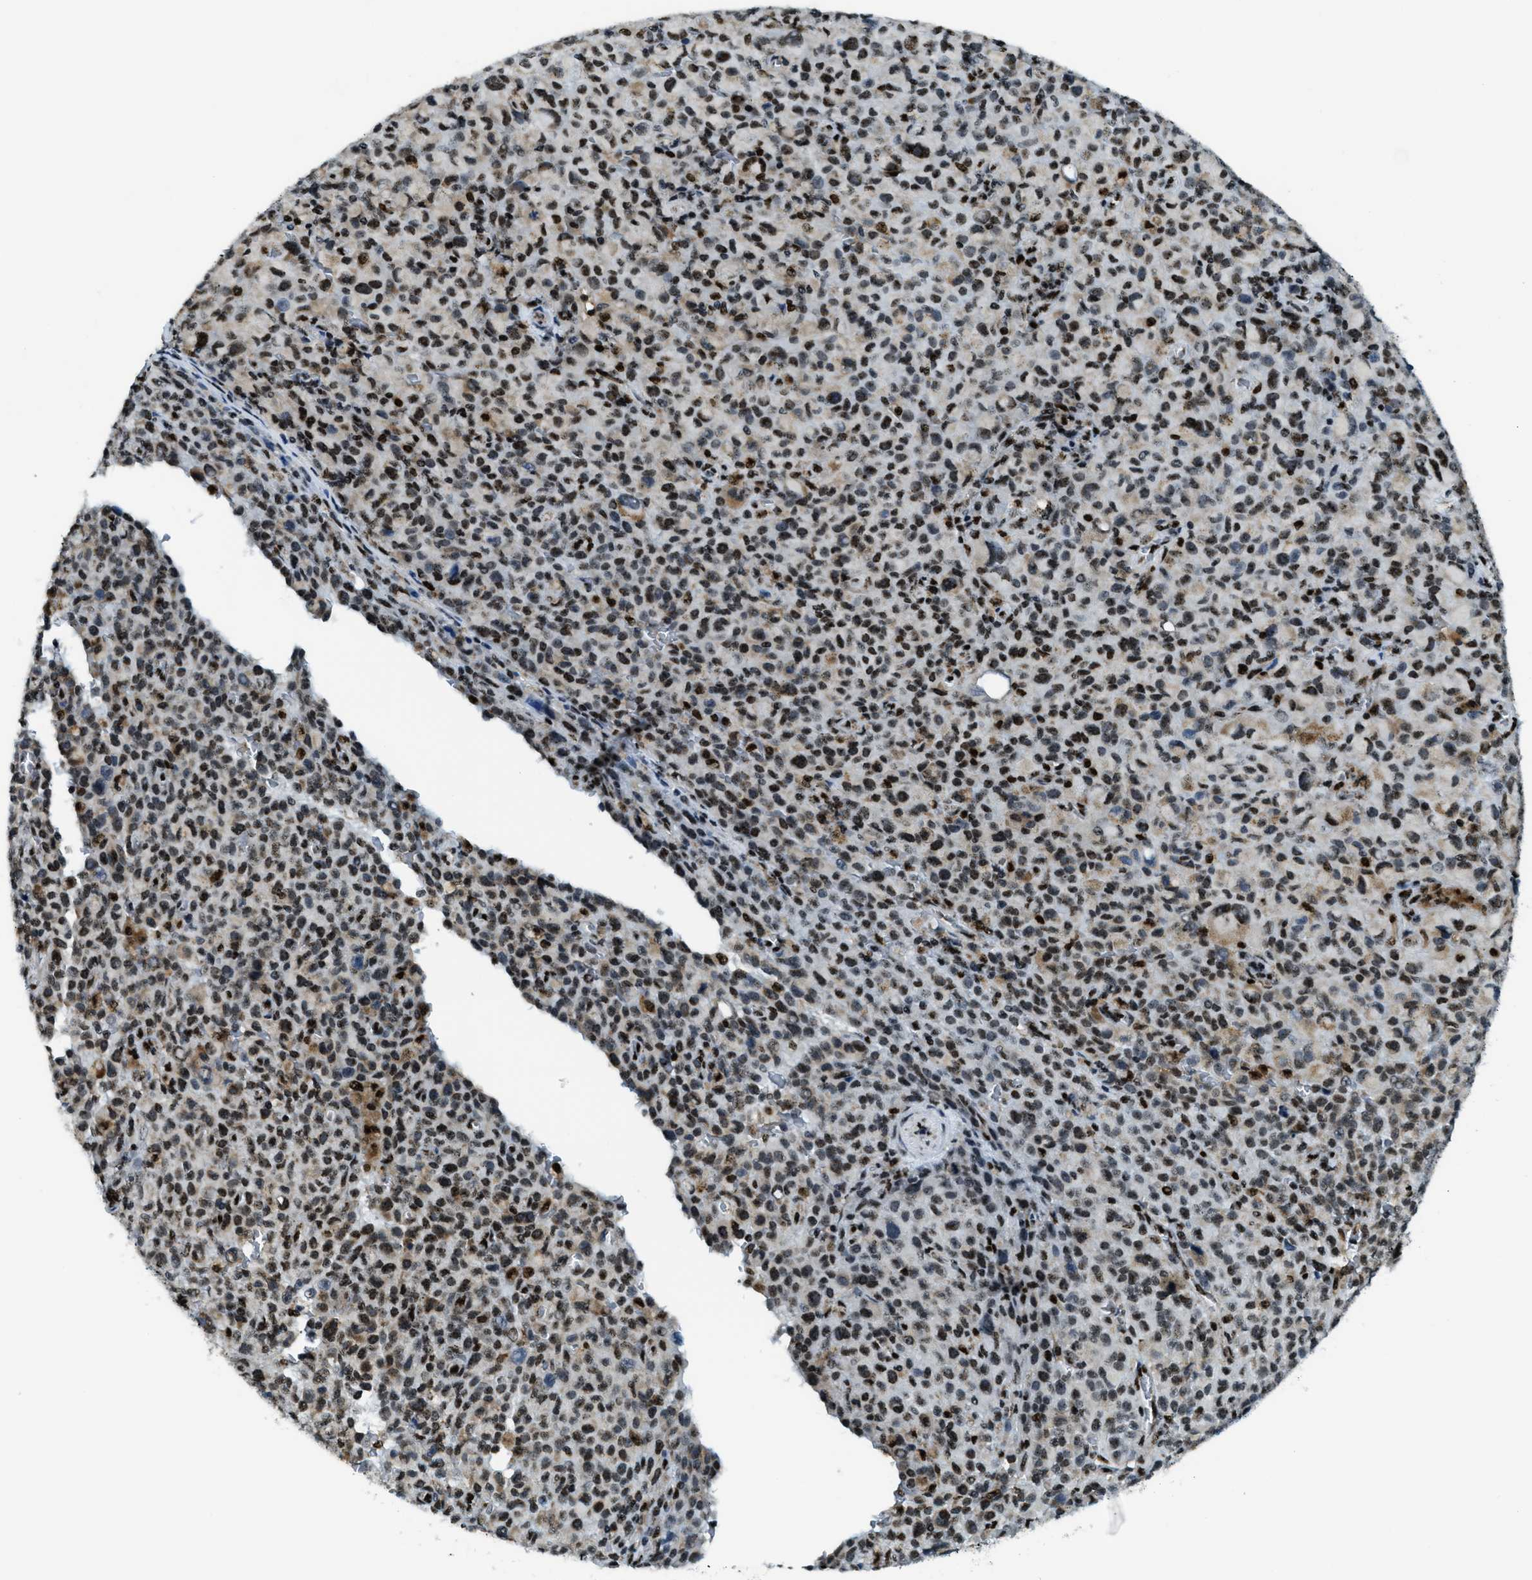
{"staining": {"intensity": "strong", "quantity": ">75%", "location": "cytoplasmic/membranous,nuclear"}, "tissue": "melanoma", "cell_type": "Tumor cells", "image_type": "cancer", "snomed": [{"axis": "morphology", "description": "Malignant melanoma, NOS"}, {"axis": "topography", "description": "Skin"}], "caption": "Immunohistochemistry (IHC) staining of malignant melanoma, which exhibits high levels of strong cytoplasmic/membranous and nuclear staining in approximately >75% of tumor cells indicating strong cytoplasmic/membranous and nuclear protein positivity. The staining was performed using DAB (brown) for protein detection and nuclei were counterstained in hematoxylin (blue).", "gene": "SP100", "patient": {"sex": "female", "age": 82}}